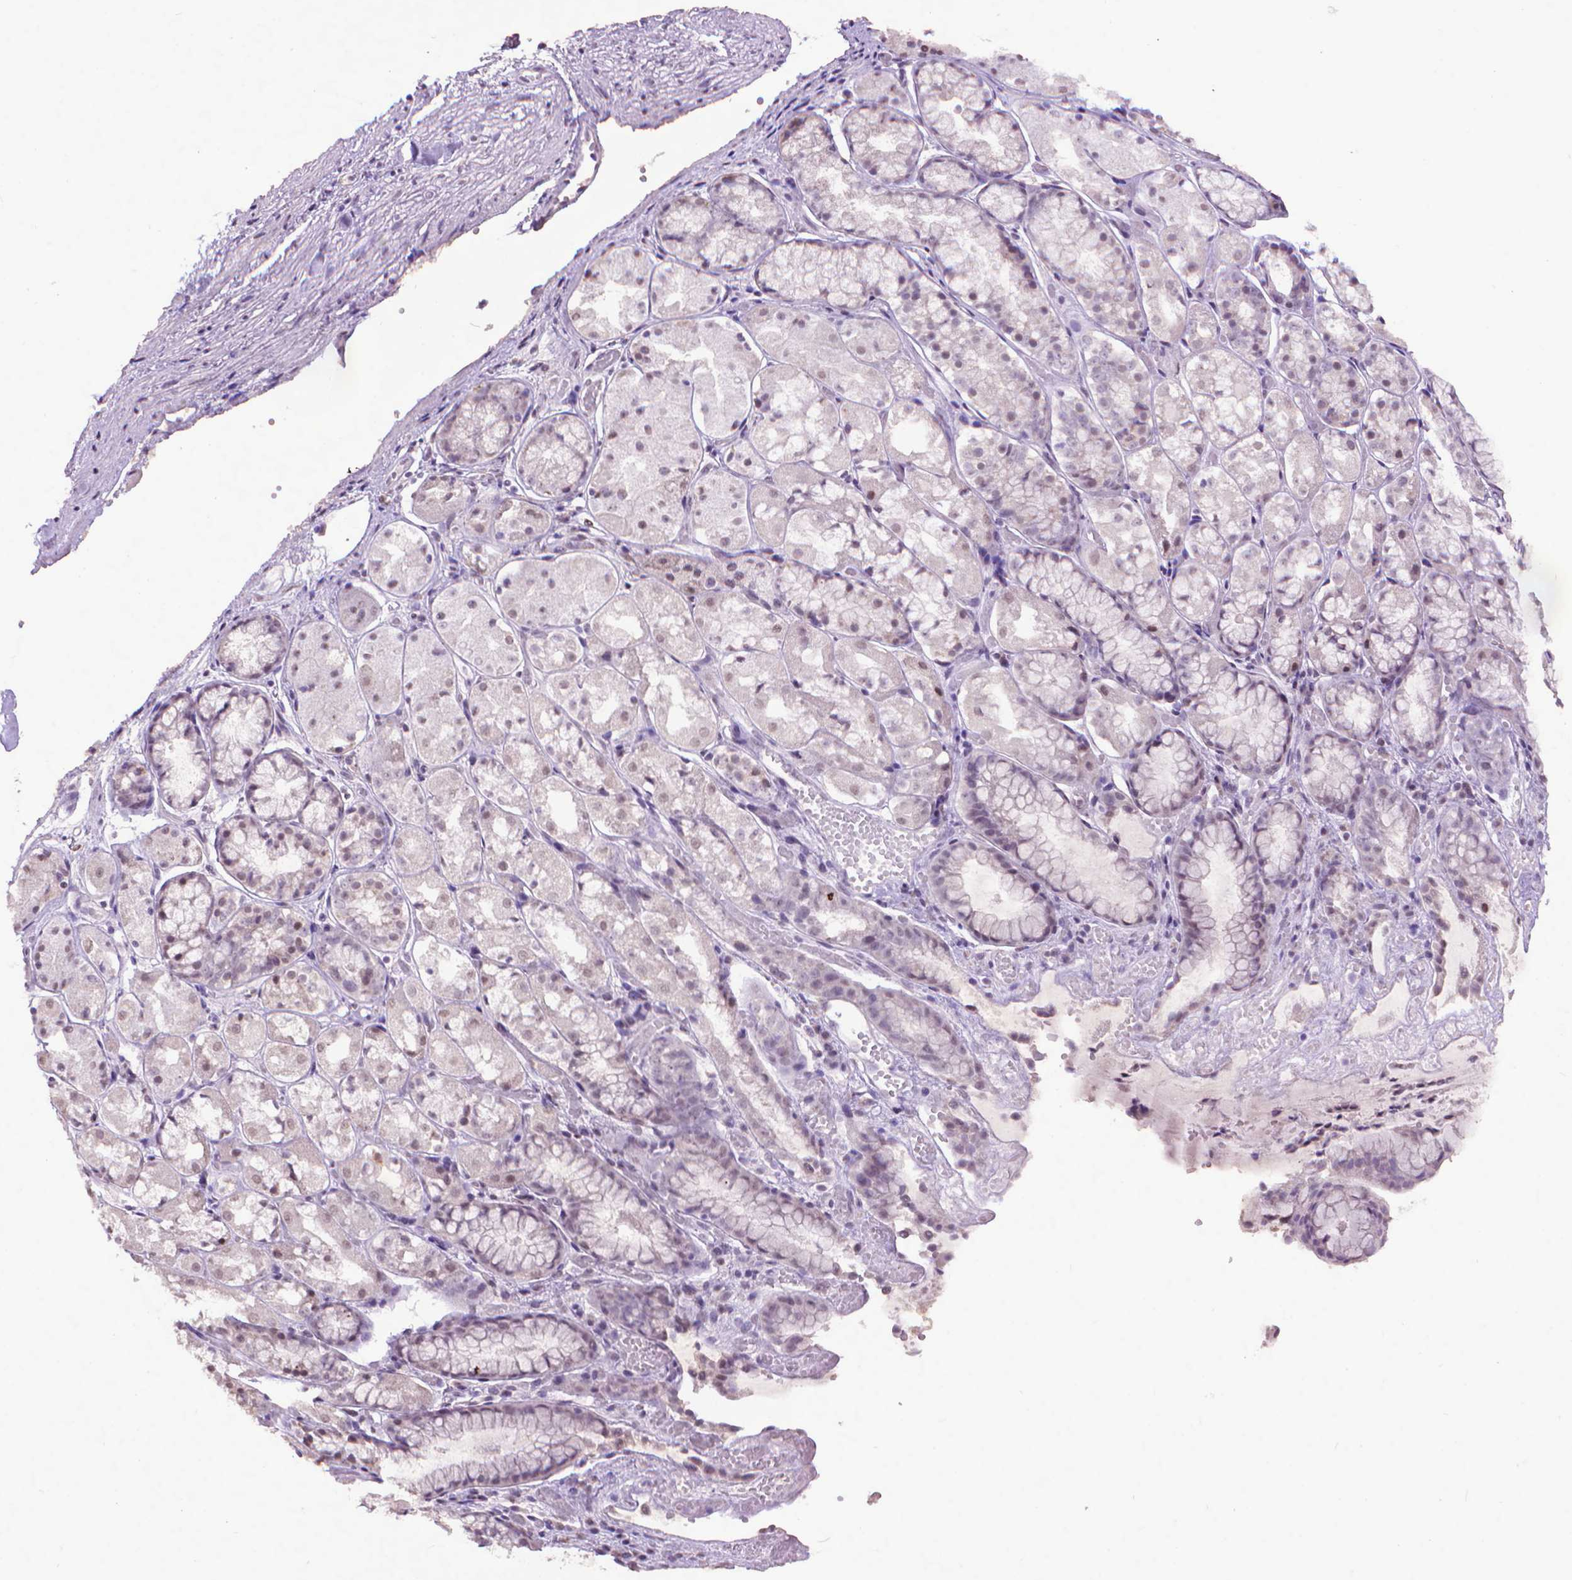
{"staining": {"intensity": "negative", "quantity": "none", "location": "none"}, "tissue": "stomach", "cell_type": "Glandular cells", "image_type": "normal", "snomed": [{"axis": "morphology", "description": "Normal tissue, NOS"}, {"axis": "topography", "description": "Stomach"}], "caption": "This is an immunohistochemistry photomicrograph of unremarkable human stomach. There is no expression in glandular cells.", "gene": "KMO", "patient": {"sex": "male", "age": 70}}